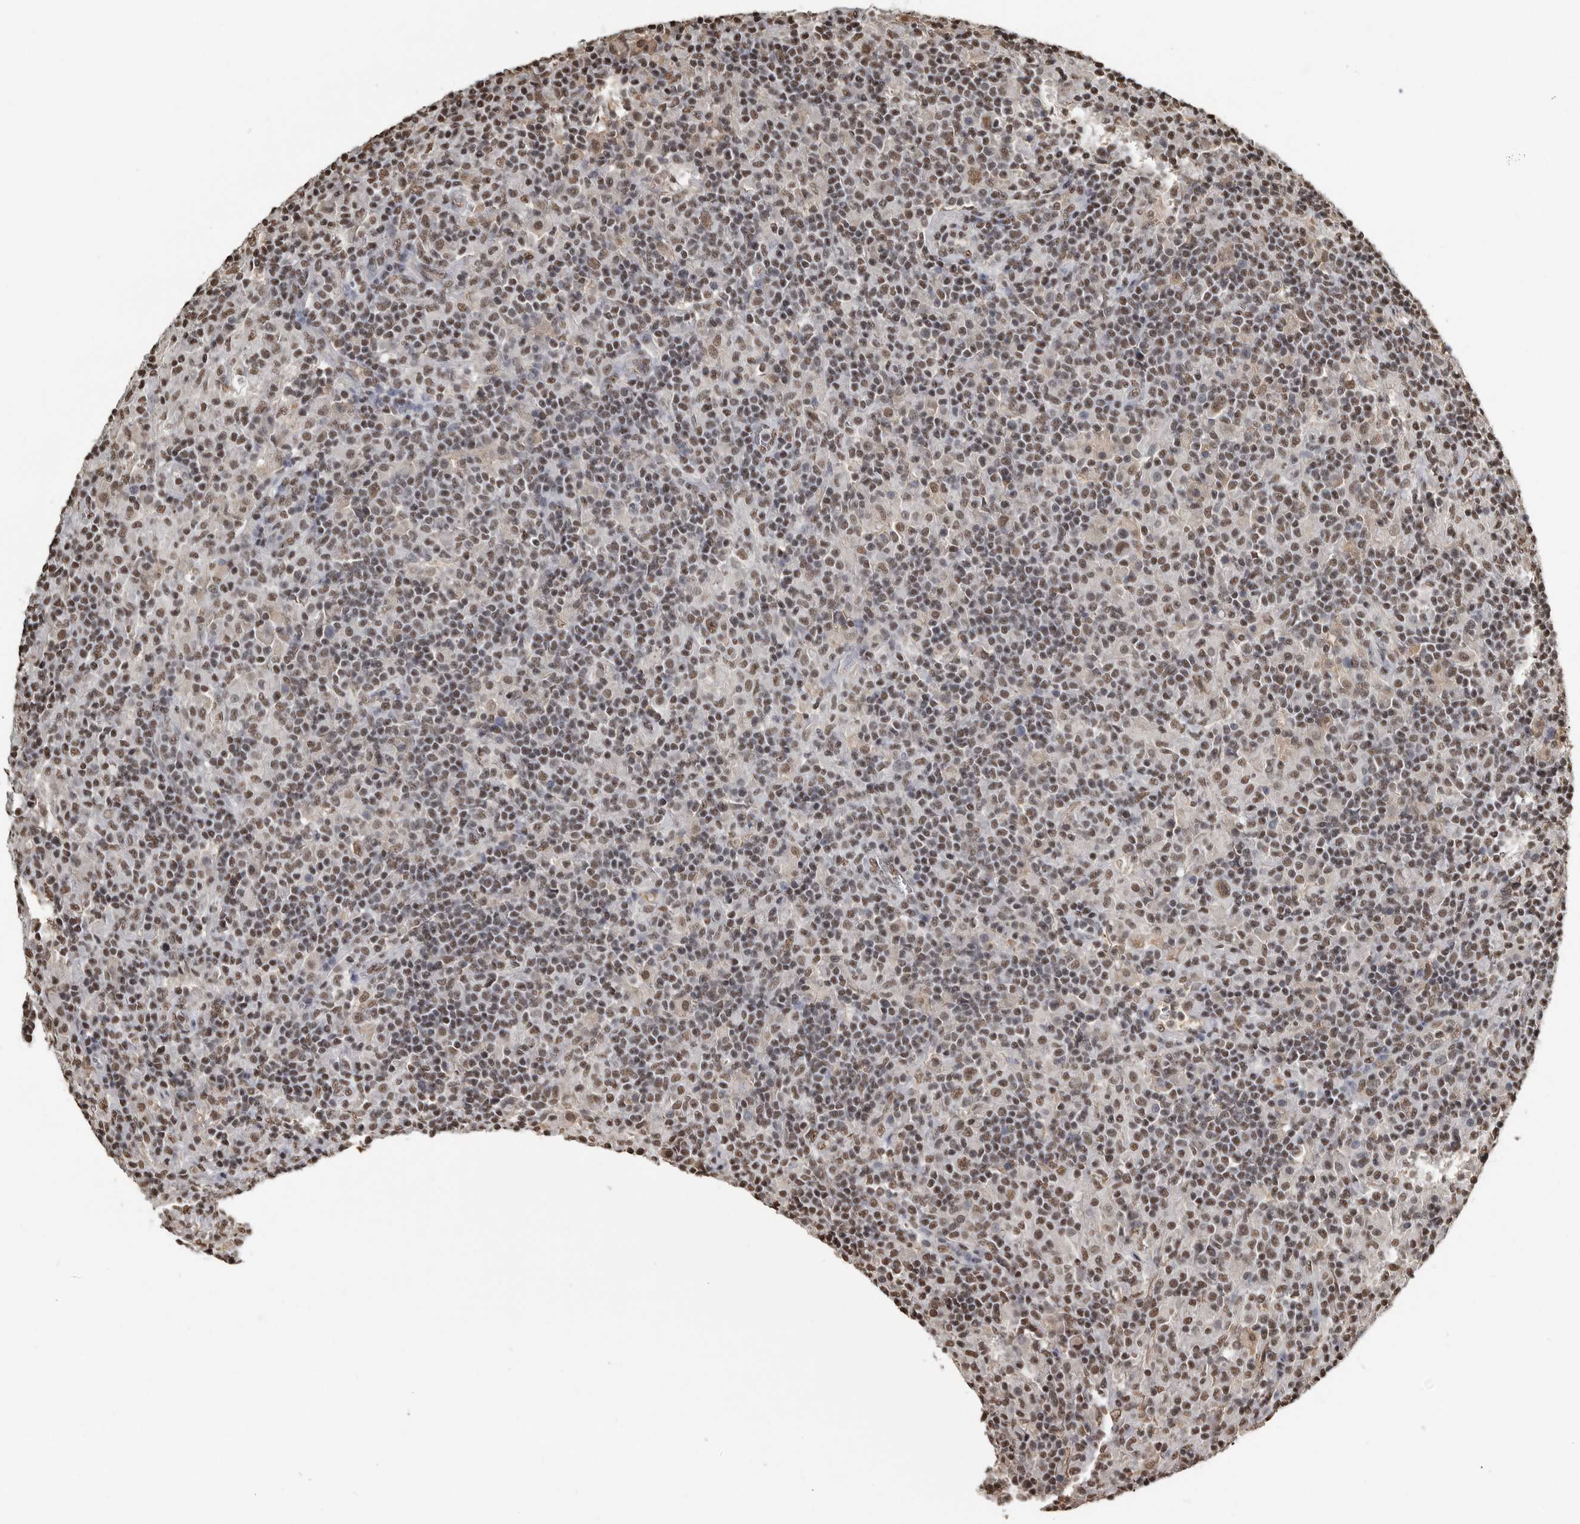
{"staining": {"intensity": "moderate", "quantity": ">75%", "location": "nuclear"}, "tissue": "lymphoma", "cell_type": "Tumor cells", "image_type": "cancer", "snomed": [{"axis": "morphology", "description": "Hodgkin's disease, NOS"}, {"axis": "topography", "description": "Lymph node"}], "caption": "This is a micrograph of IHC staining of lymphoma, which shows moderate staining in the nuclear of tumor cells.", "gene": "TGS1", "patient": {"sex": "male", "age": 70}}